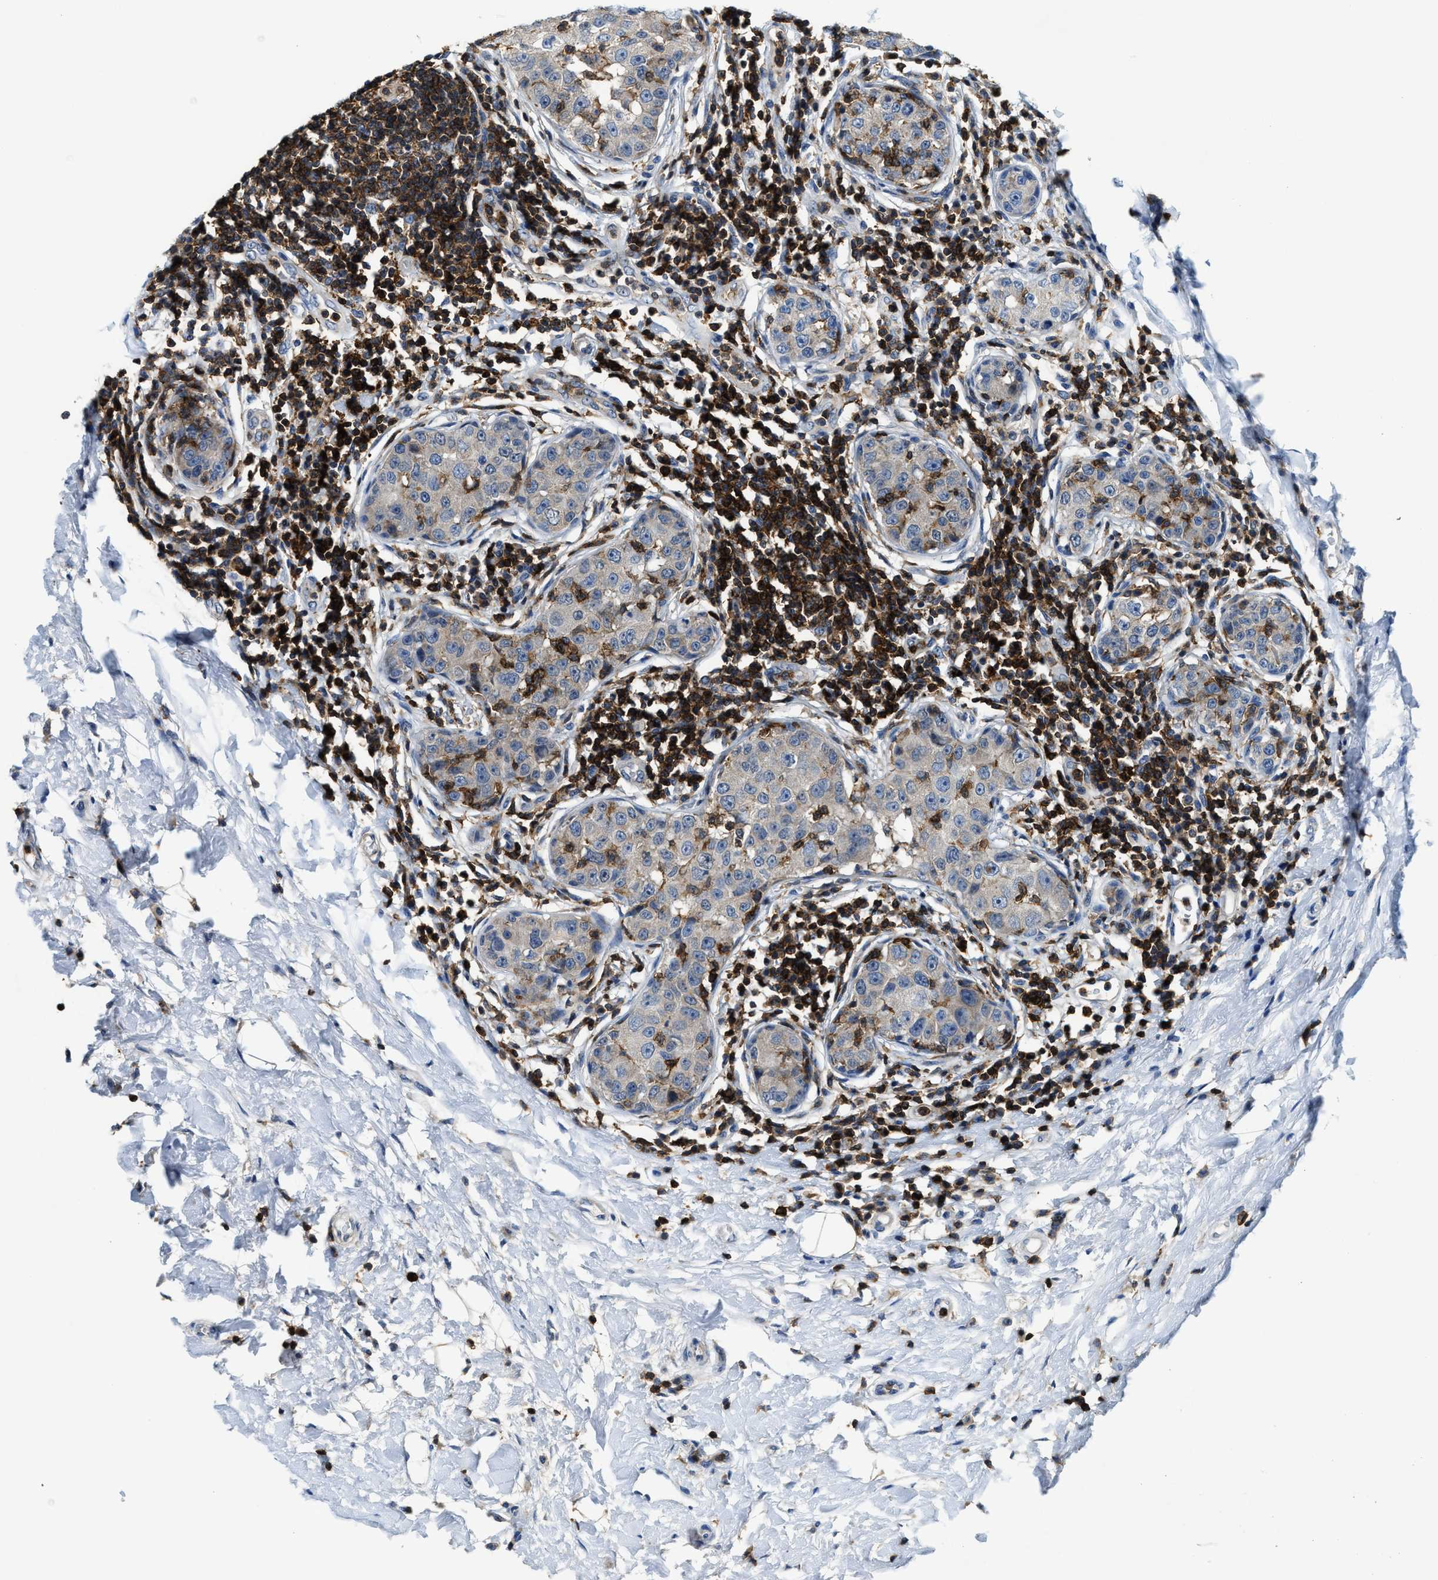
{"staining": {"intensity": "negative", "quantity": "none", "location": "none"}, "tissue": "breast cancer", "cell_type": "Tumor cells", "image_type": "cancer", "snomed": [{"axis": "morphology", "description": "Duct carcinoma"}, {"axis": "topography", "description": "Breast"}], "caption": "Immunohistochemistry of breast cancer shows no positivity in tumor cells.", "gene": "MYO1G", "patient": {"sex": "female", "age": 27}}